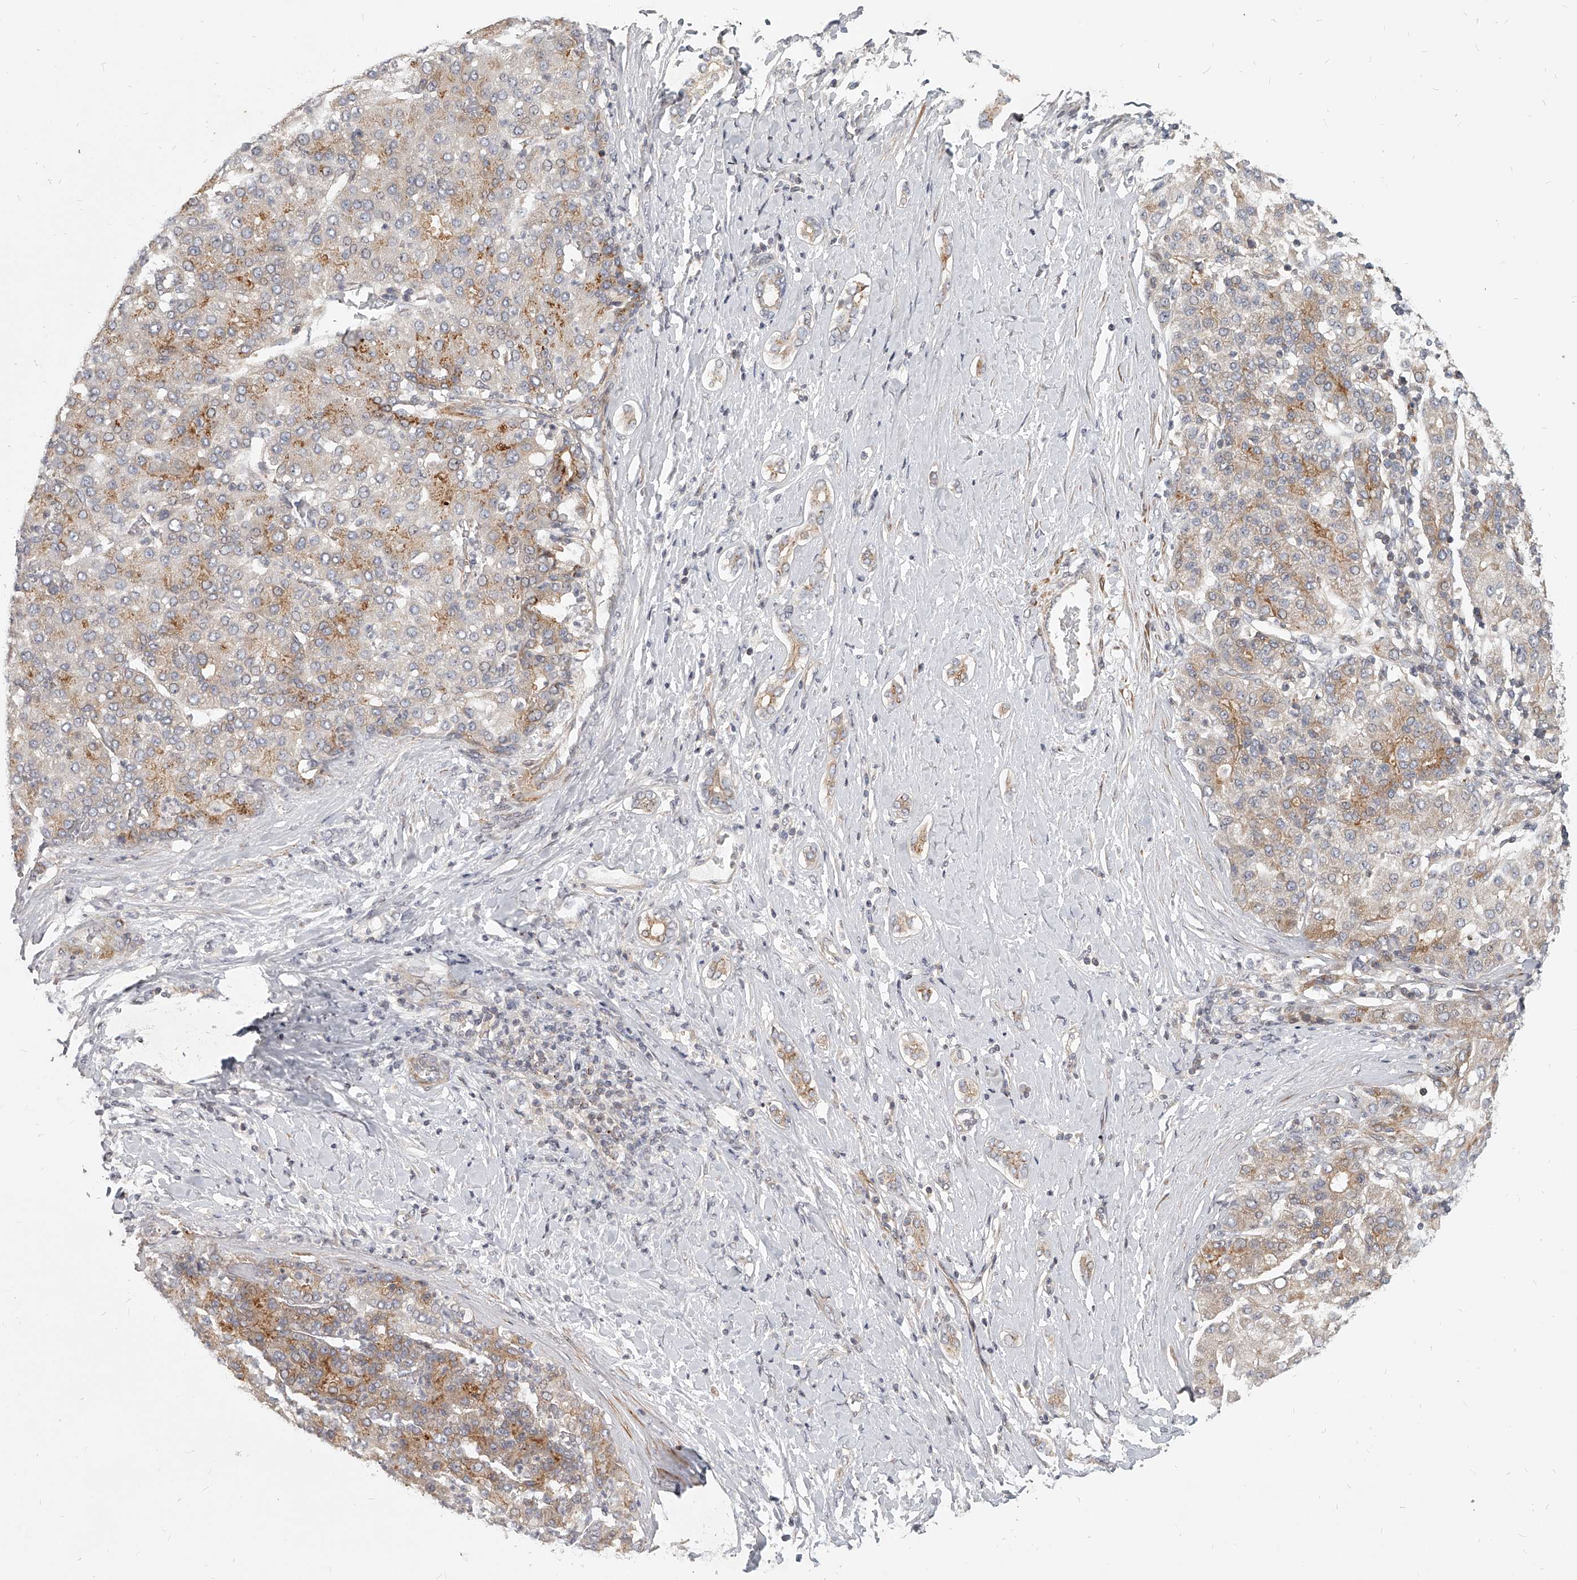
{"staining": {"intensity": "moderate", "quantity": "25%-75%", "location": "cytoplasmic/membranous"}, "tissue": "liver cancer", "cell_type": "Tumor cells", "image_type": "cancer", "snomed": [{"axis": "morphology", "description": "Carcinoma, Hepatocellular, NOS"}, {"axis": "topography", "description": "Liver"}], "caption": "Immunohistochemical staining of human liver cancer (hepatocellular carcinoma) displays medium levels of moderate cytoplasmic/membranous protein staining in approximately 25%-75% of tumor cells.", "gene": "SLC37A1", "patient": {"sex": "male", "age": 65}}